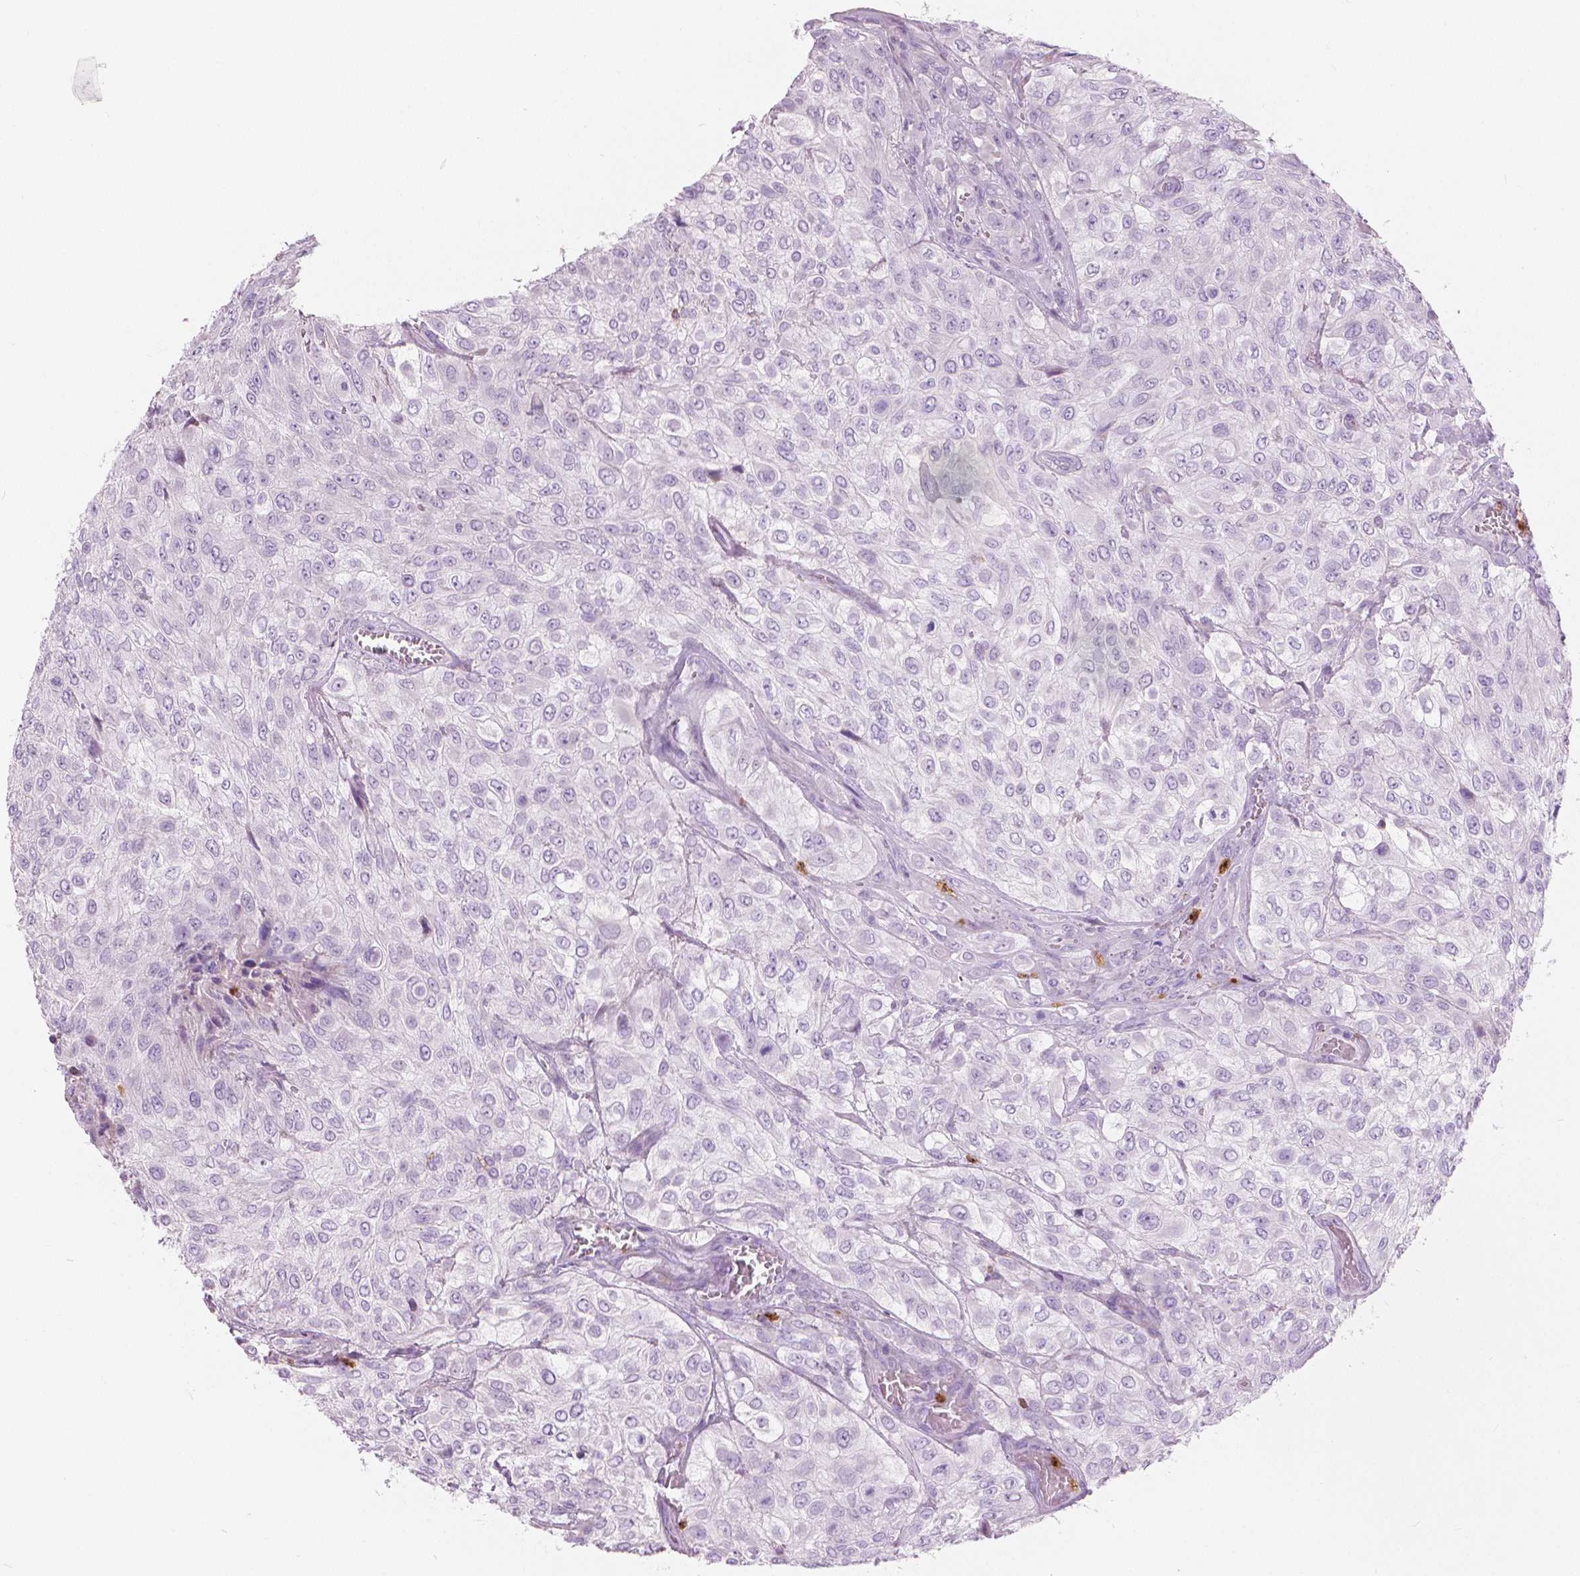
{"staining": {"intensity": "negative", "quantity": "none", "location": "none"}, "tissue": "urothelial cancer", "cell_type": "Tumor cells", "image_type": "cancer", "snomed": [{"axis": "morphology", "description": "Urothelial carcinoma, High grade"}, {"axis": "topography", "description": "Urinary bladder"}], "caption": "A micrograph of human urothelial carcinoma (high-grade) is negative for staining in tumor cells. (Brightfield microscopy of DAB (3,3'-diaminobenzidine) immunohistochemistry at high magnification).", "gene": "CXCR2", "patient": {"sex": "male", "age": 57}}